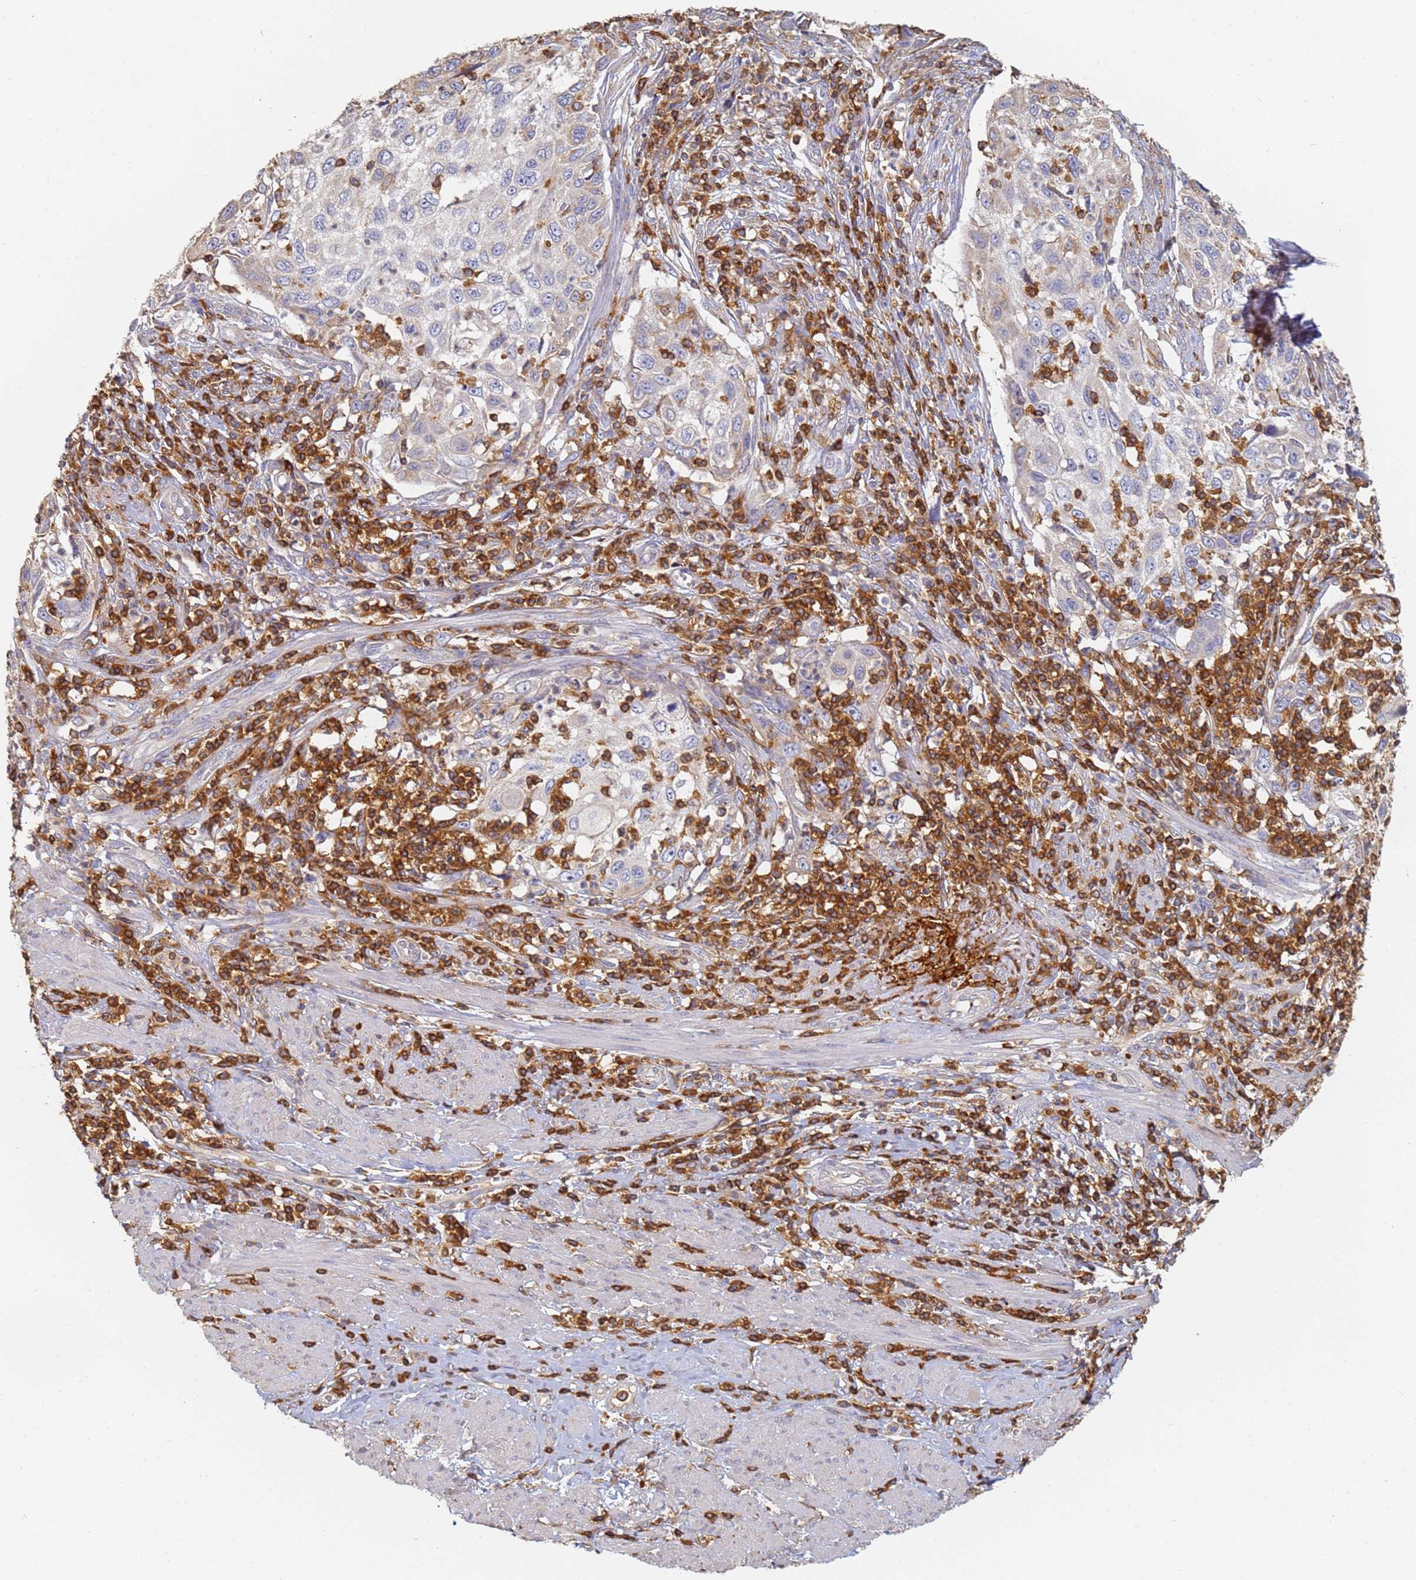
{"staining": {"intensity": "negative", "quantity": "none", "location": "none"}, "tissue": "cervical cancer", "cell_type": "Tumor cells", "image_type": "cancer", "snomed": [{"axis": "morphology", "description": "Squamous cell carcinoma, NOS"}, {"axis": "topography", "description": "Cervix"}], "caption": "A micrograph of human cervical squamous cell carcinoma is negative for staining in tumor cells.", "gene": "BIN2", "patient": {"sex": "female", "age": 70}}